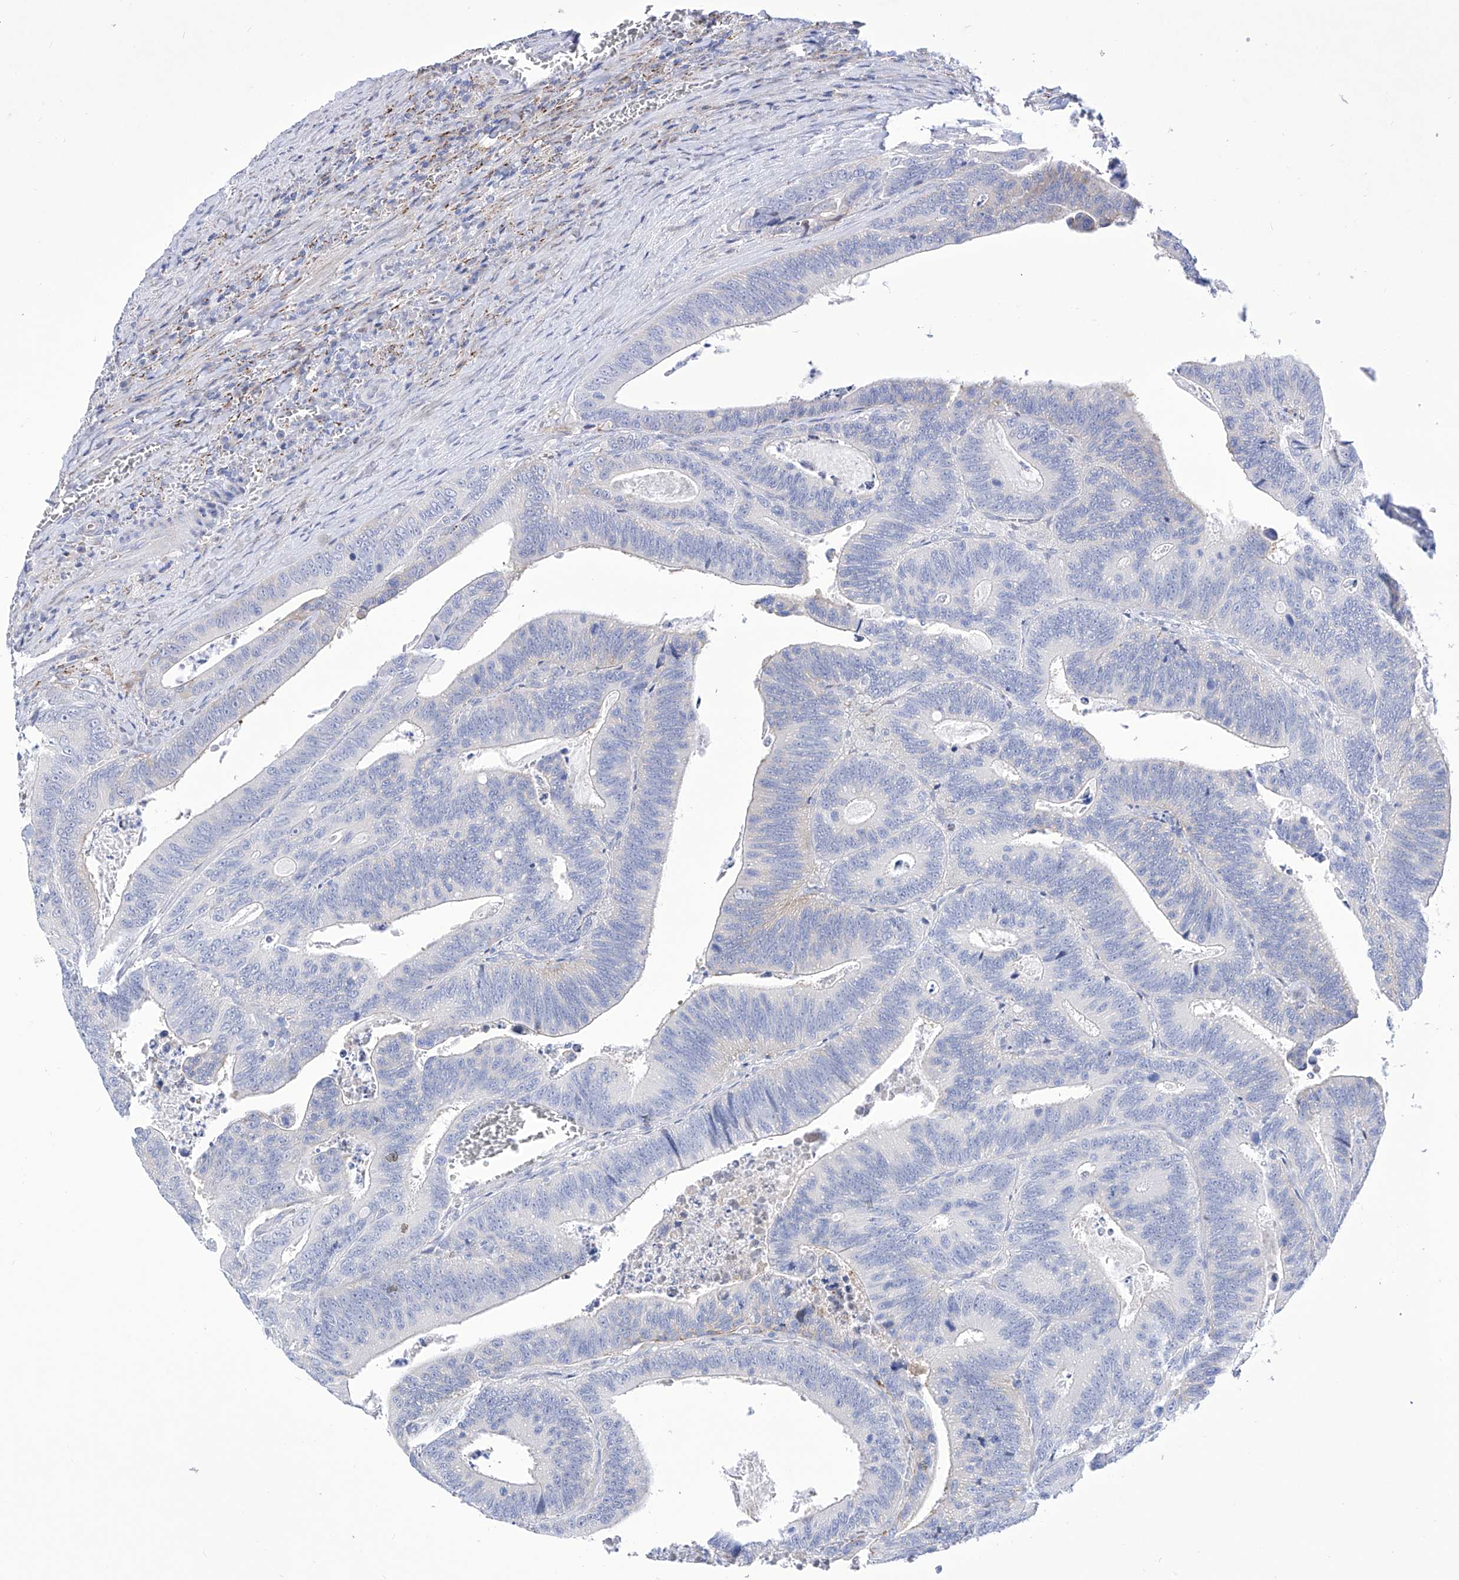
{"staining": {"intensity": "weak", "quantity": "<25%", "location": "cytoplasmic/membranous"}, "tissue": "colorectal cancer", "cell_type": "Tumor cells", "image_type": "cancer", "snomed": [{"axis": "morphology", "description": "Inflammation, NOS"}, {"axis": "morphology", "description": "Adenocarcinoma, NOS"}, {"axis": "topography", "description": "Colon"}], "caption": "This image is of colorectal cancer stained with immunohistochemistry (IHC) to label a protein in brown with the nuclei are counter-stained blue. There is no positivity in tumor cells.", "gene": "C1orf87", "patient": {"sex": "male", "age": 72}}